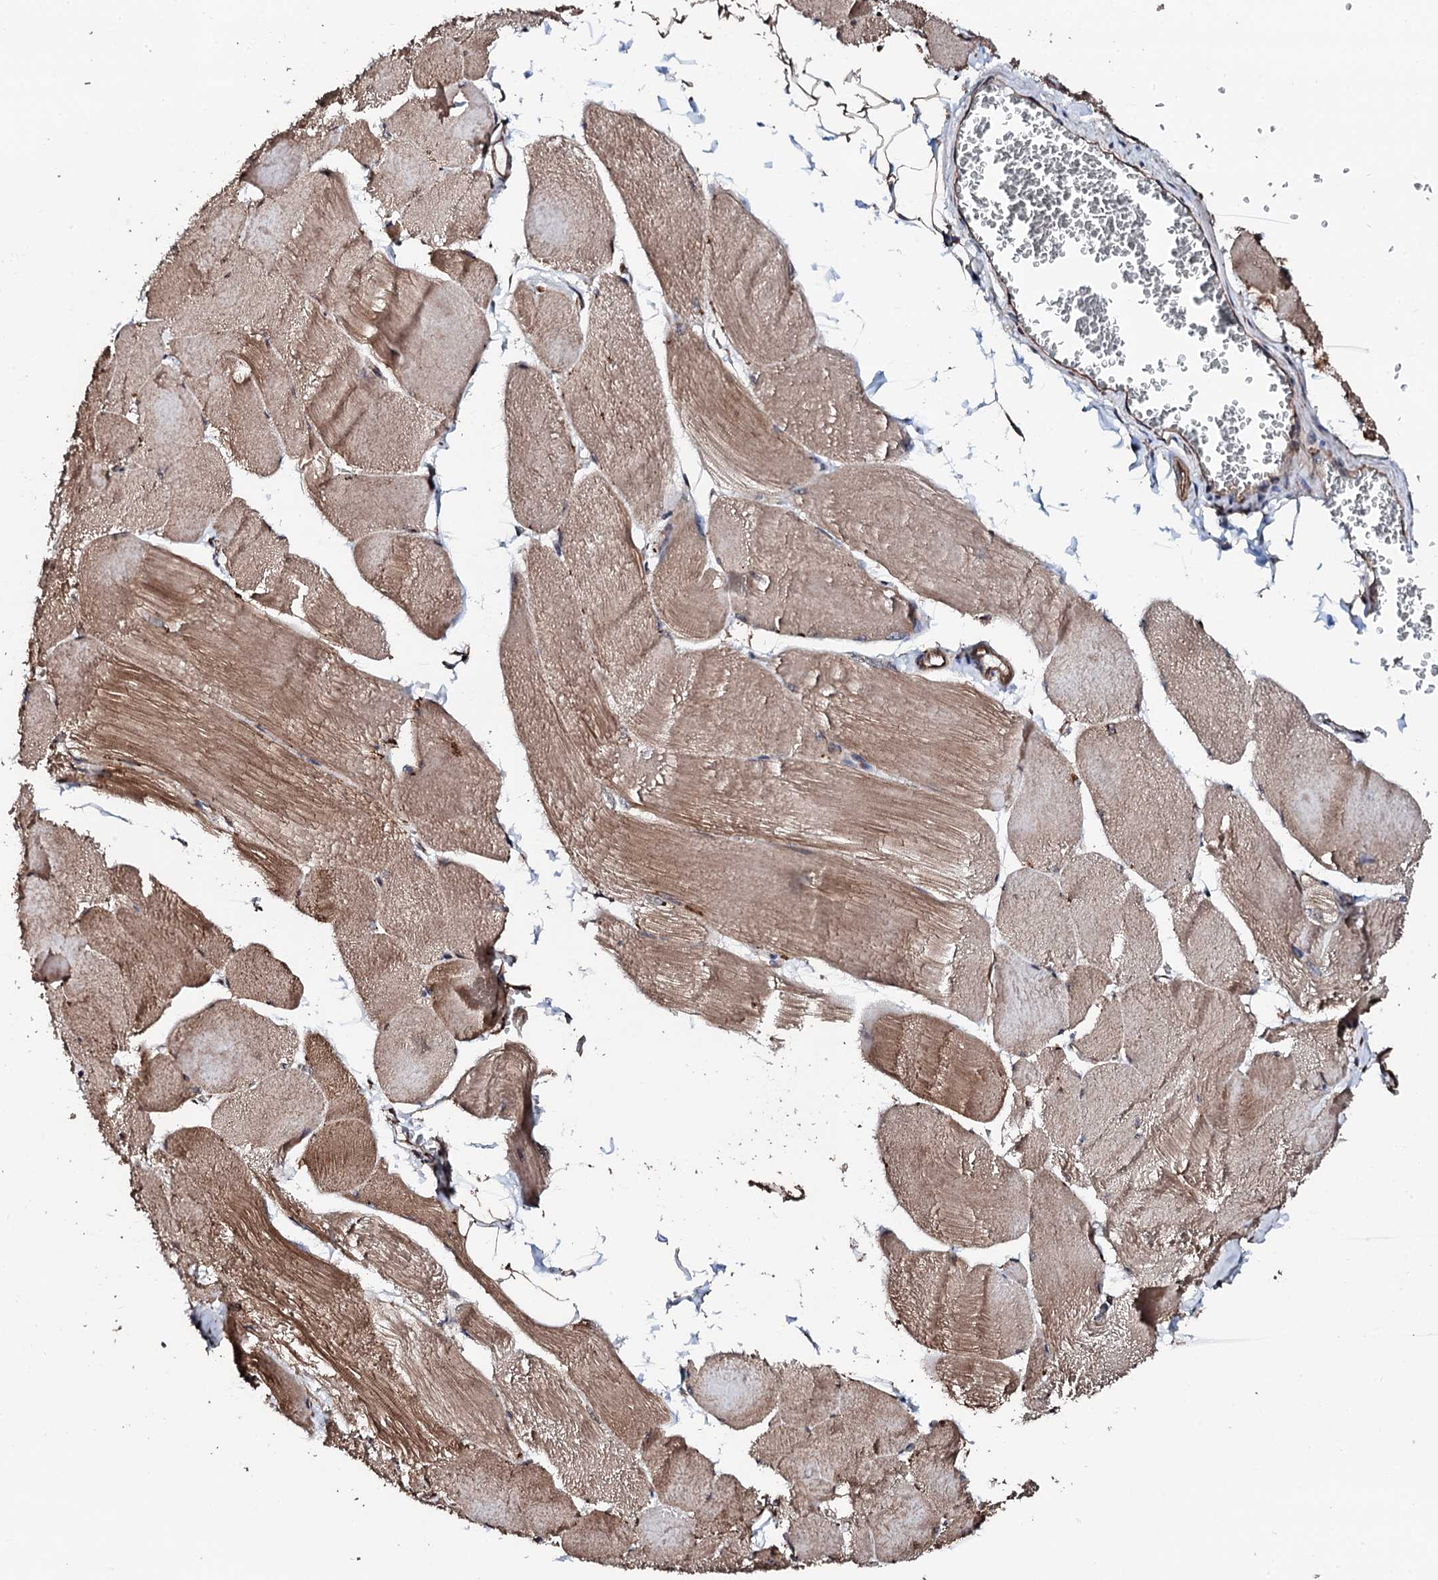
{"staining": {"intensity": "moderate", "quantity": ">75%", "location": "cytoplasmic/membranous"}, "tissue": "skeletal muscle", "cell_type": "Myocytes", "image_type": "normal", "snomed": [{"axis": "morphology", "description": "Normal tissue, NOS"}, {"axis": "morphology", "description": "Basal cell carcinoma"}, {"axis": "topography", "description": "Skeletal muscle"}], "caption": "Moderate cytoplasmic/membranous positivity for a protein is seen in about >75% of myocytes of normal skeletal muscle using immunohistochemistry (IHC).", "gene": "CKAP5", "patient": {"sex": "female", "age": 64}}